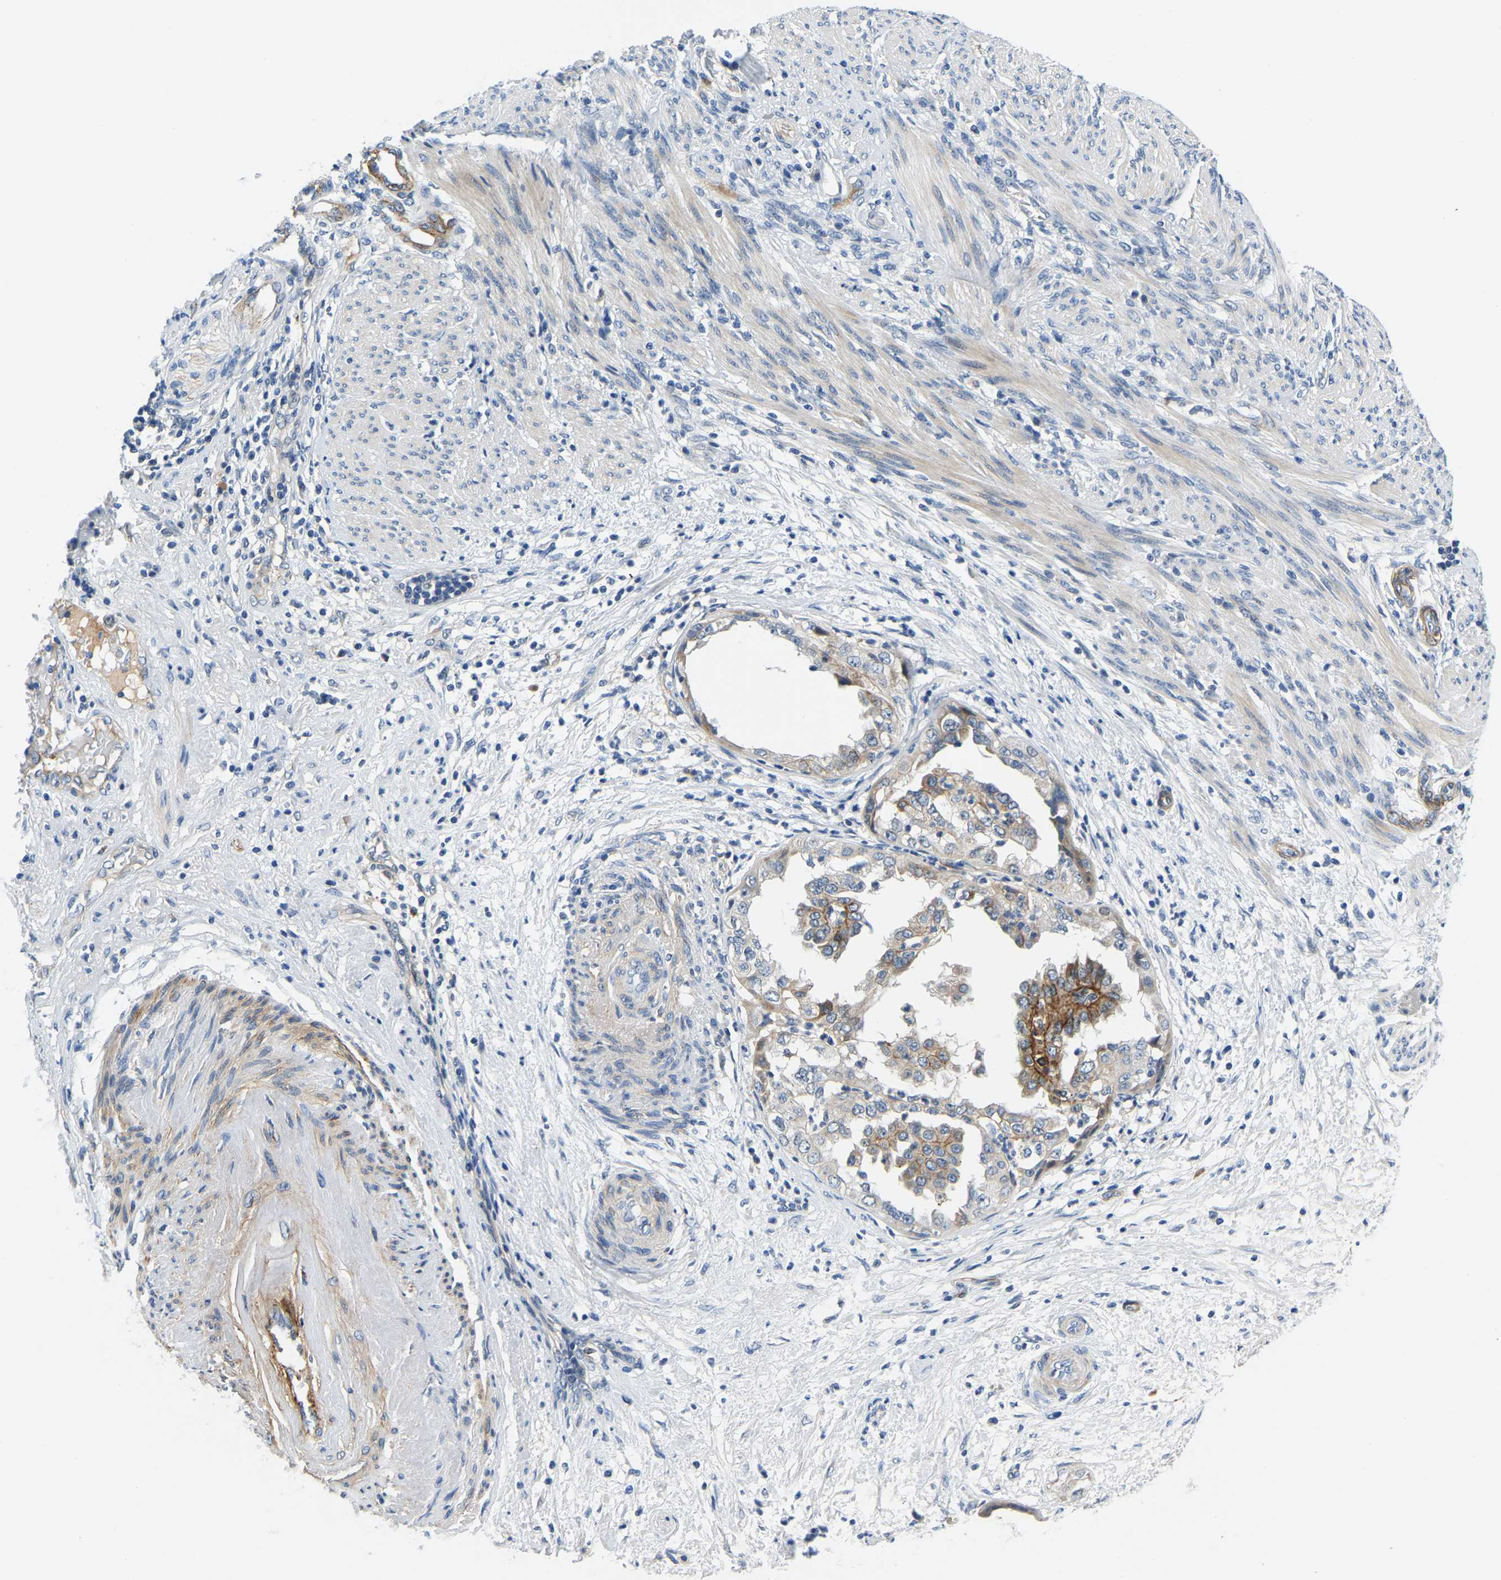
{"staining": {"intensity": "weak", "quantity": "25%-75%", "location": "cytoplasmic/membranous"}, "tissue": "endometrial cancer", "cell_type": "Tumor cells", "image_type": "cancer", "snomed": [{"axis": "morphology", "description": "Adenocarcinoma, NOS"}, {"axis": "topography", "description": "Endometrium"}], "caption": "Protein expression analysis of endometrial cancer (adenocarcinoma) shows weak cytoplasmic/membranous positivity in about 25%-75% of tumor cells. The protein of interest is stained brown, and the nuclei are stained in blue (DAB (3,3'-diaminobenzidine) IHC with brightfield microscopy, high magnification).", "gene": "LIAS", "patient": {"sex": "female", "age": 85}}